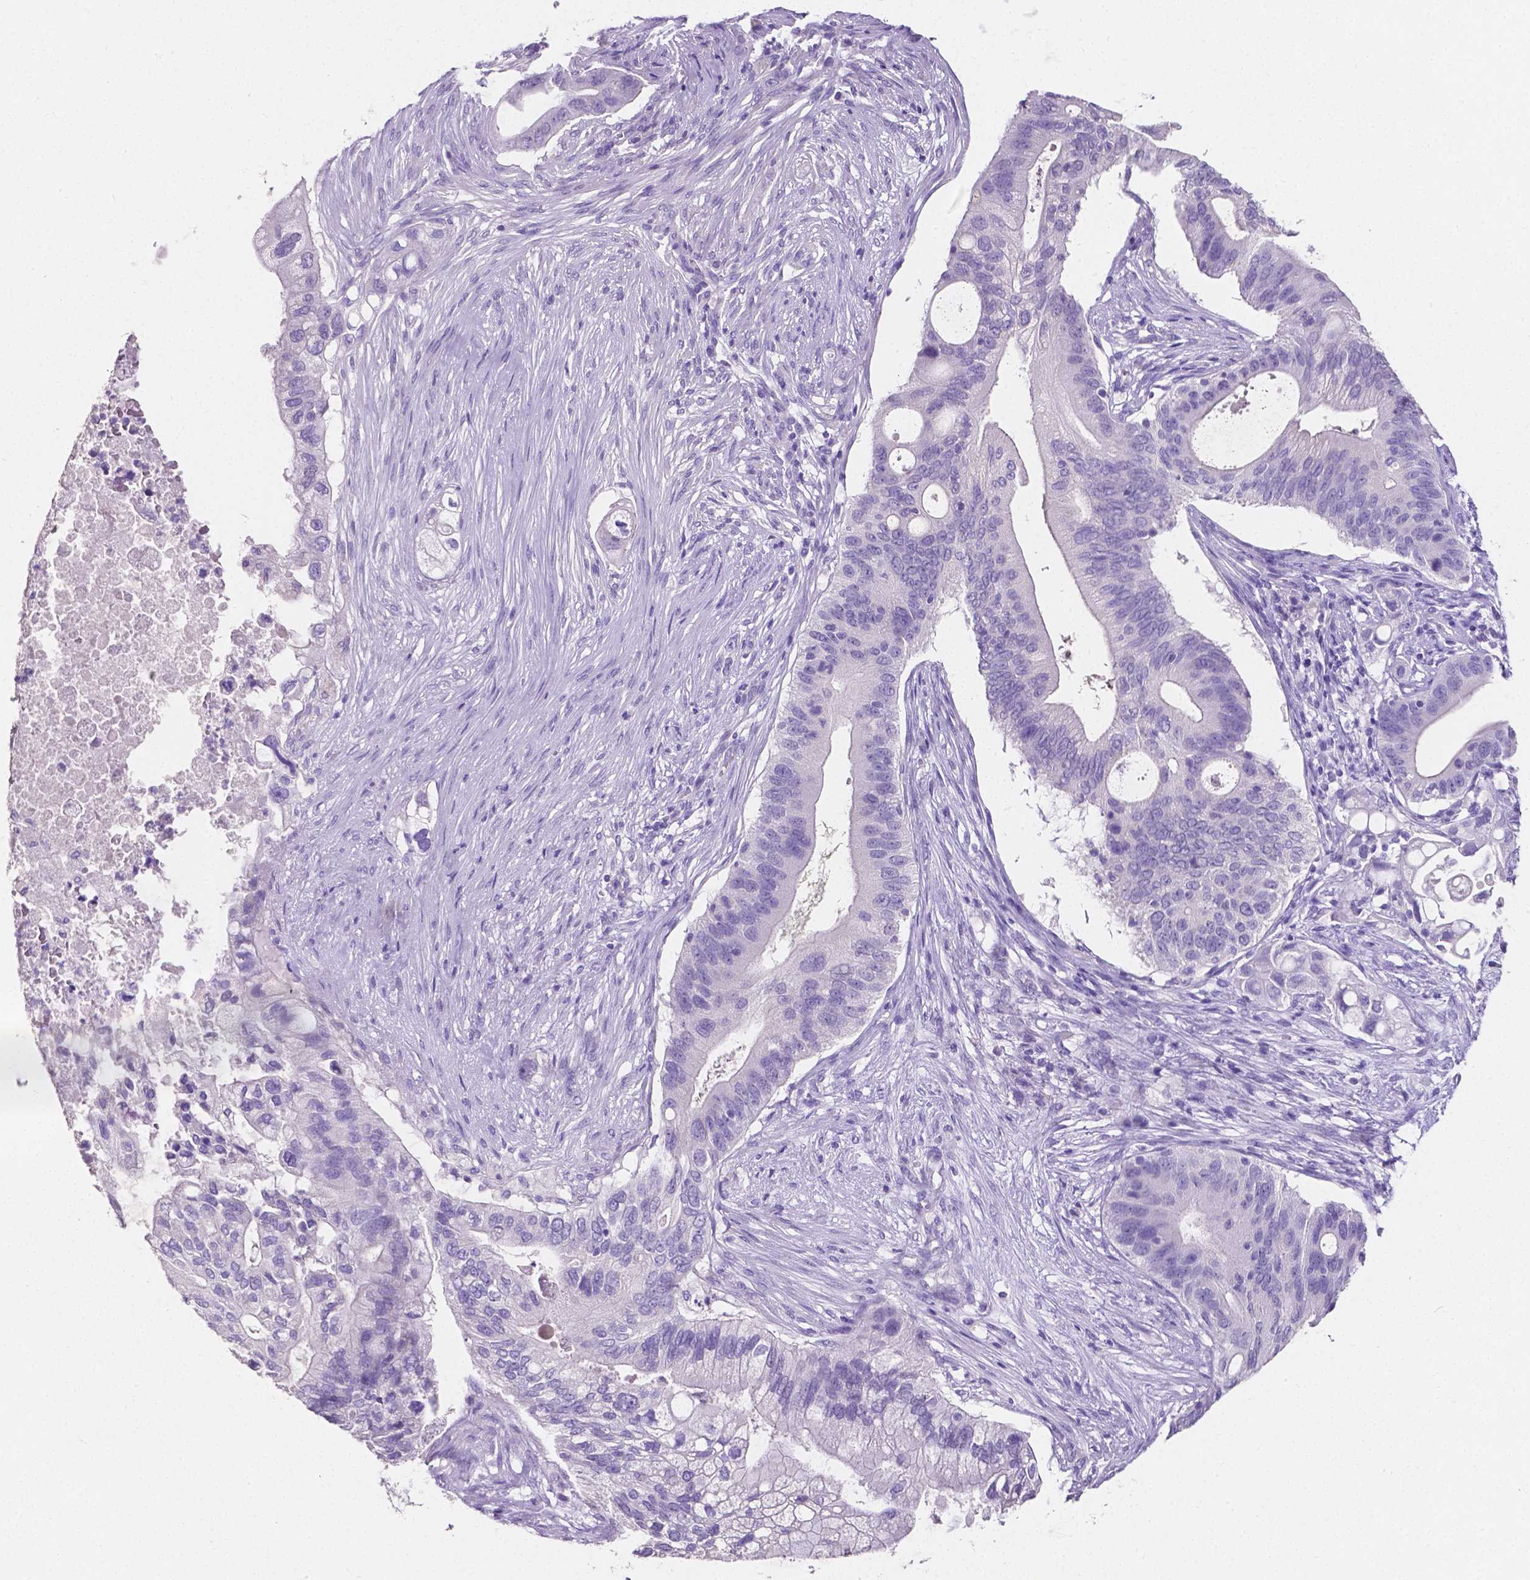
{"staining": {"intensity": "negative", "quantity": "none", "location": "none"}, "tissue": "pancreatic cancer", "cell_type": "Tumor cells", "image_type": "cancer", "snomed": [{"axis": "morphology", "description": "Adenocarcinoma, NOS"}, {"axis": "topography", "description": "Pancreas"}], "caption": "This is an immunohistochemistry photomicrograph of human adenocarcinoma (pancreatic). There is no staining in tumor cells.", "gene": "SLC22A2", "patient": {"sex": "female", "age": 72}}